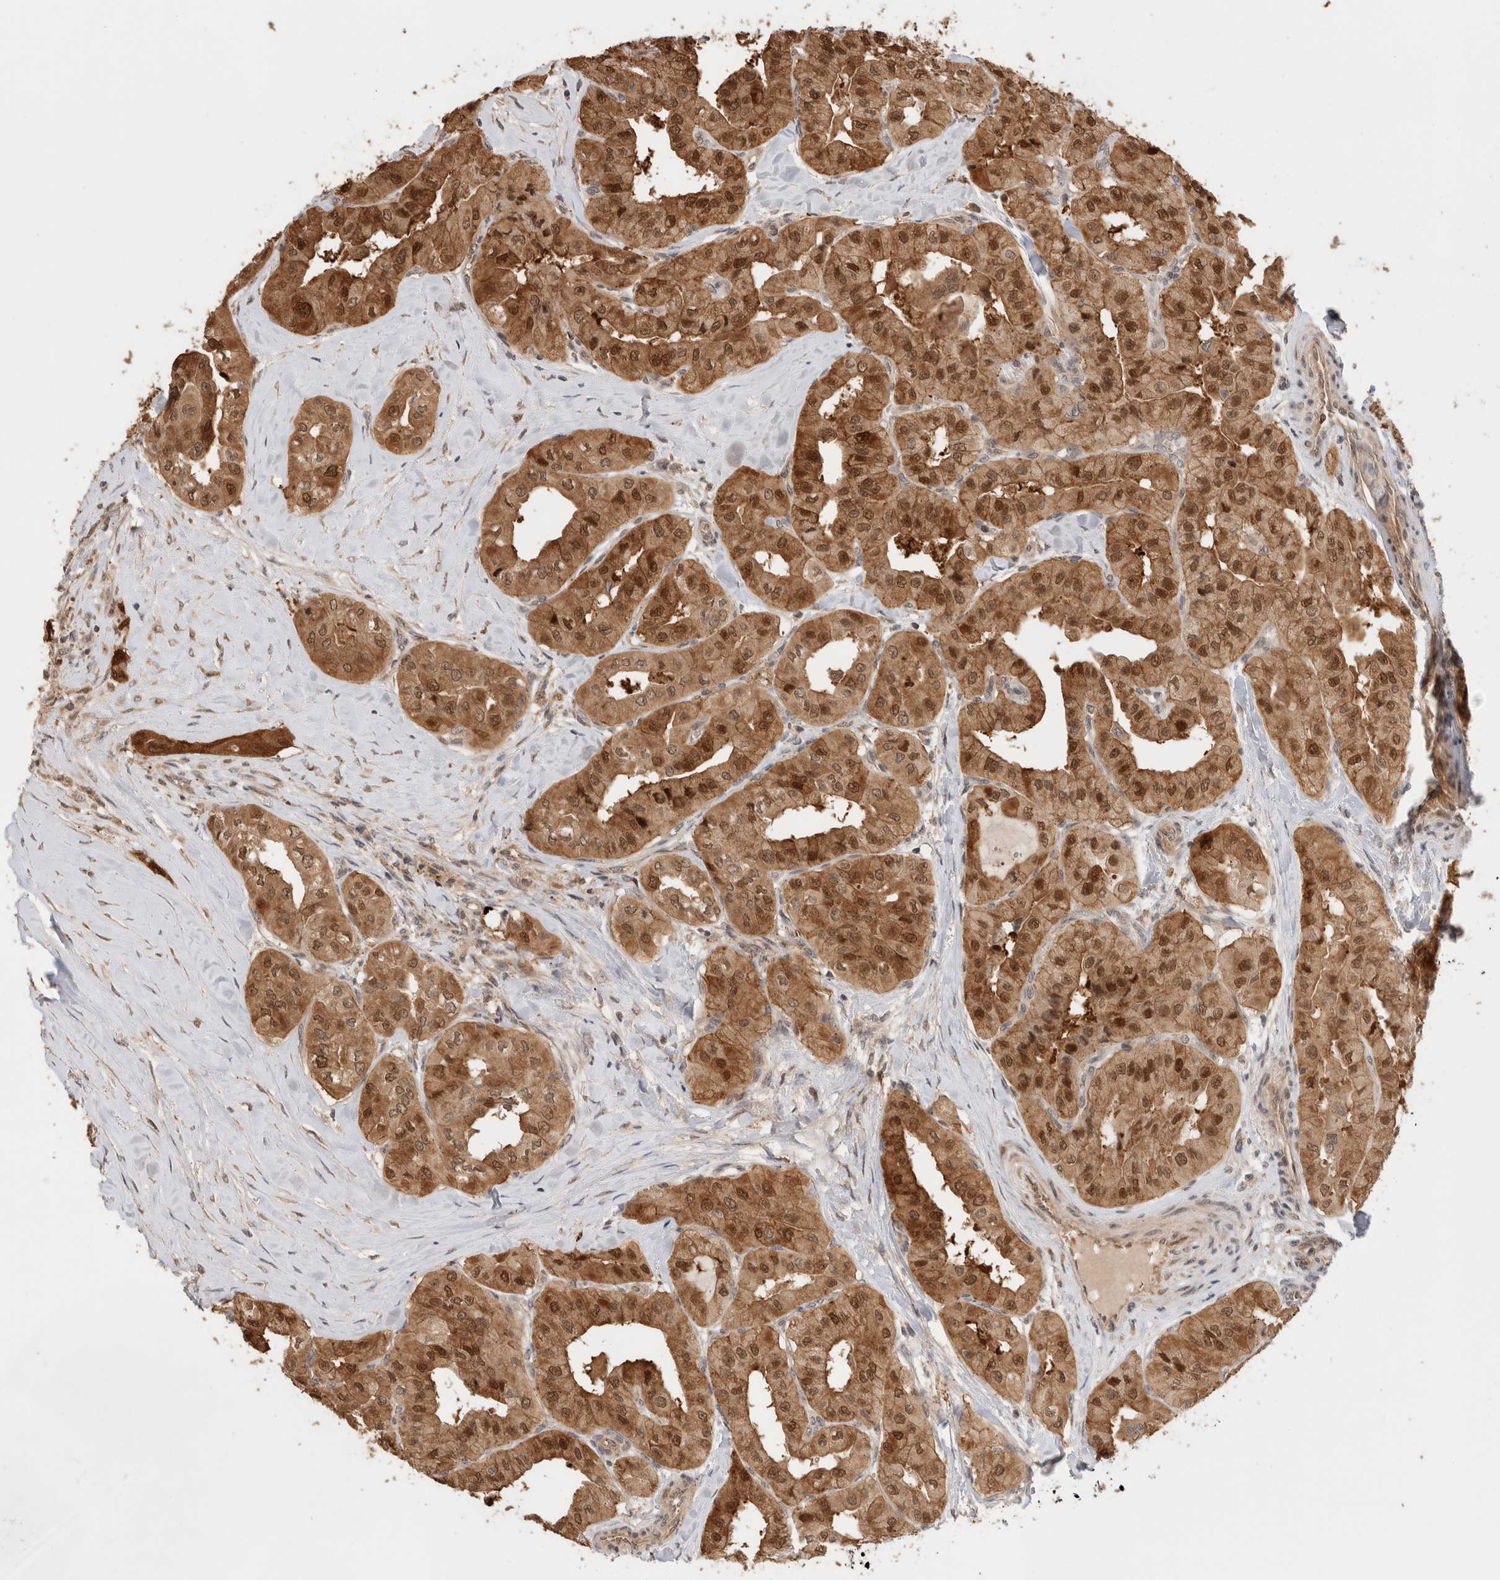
{"staining": {"intensity": "moderate", "quantity": ">75%", "location": "cytoplasmic/membranous,nuclear"}, "tissue": "thyroid cancer", "cell_type": "Tumor cells", "image_type": "cancer", "snomed": [{"axis": "morphology", "description": "Papillary adenocarcinoma, NOS"}, {"axis": "topography", "description": "Thyroid gland"}], "caption": "IHC histopathology image of neoplastic tissue: thyroid cancer stained using immunohistochemistry (IHC) demonstrates medium levels of moderate protein expression localized specifically in the cytoplasmic/membranous and nuclear of tumor cells, appearing as a cytoplasmic/membranous and nuclear brown color.", "gene": "OTUD6B", "patient": {"sex": "female", "age": 59}}